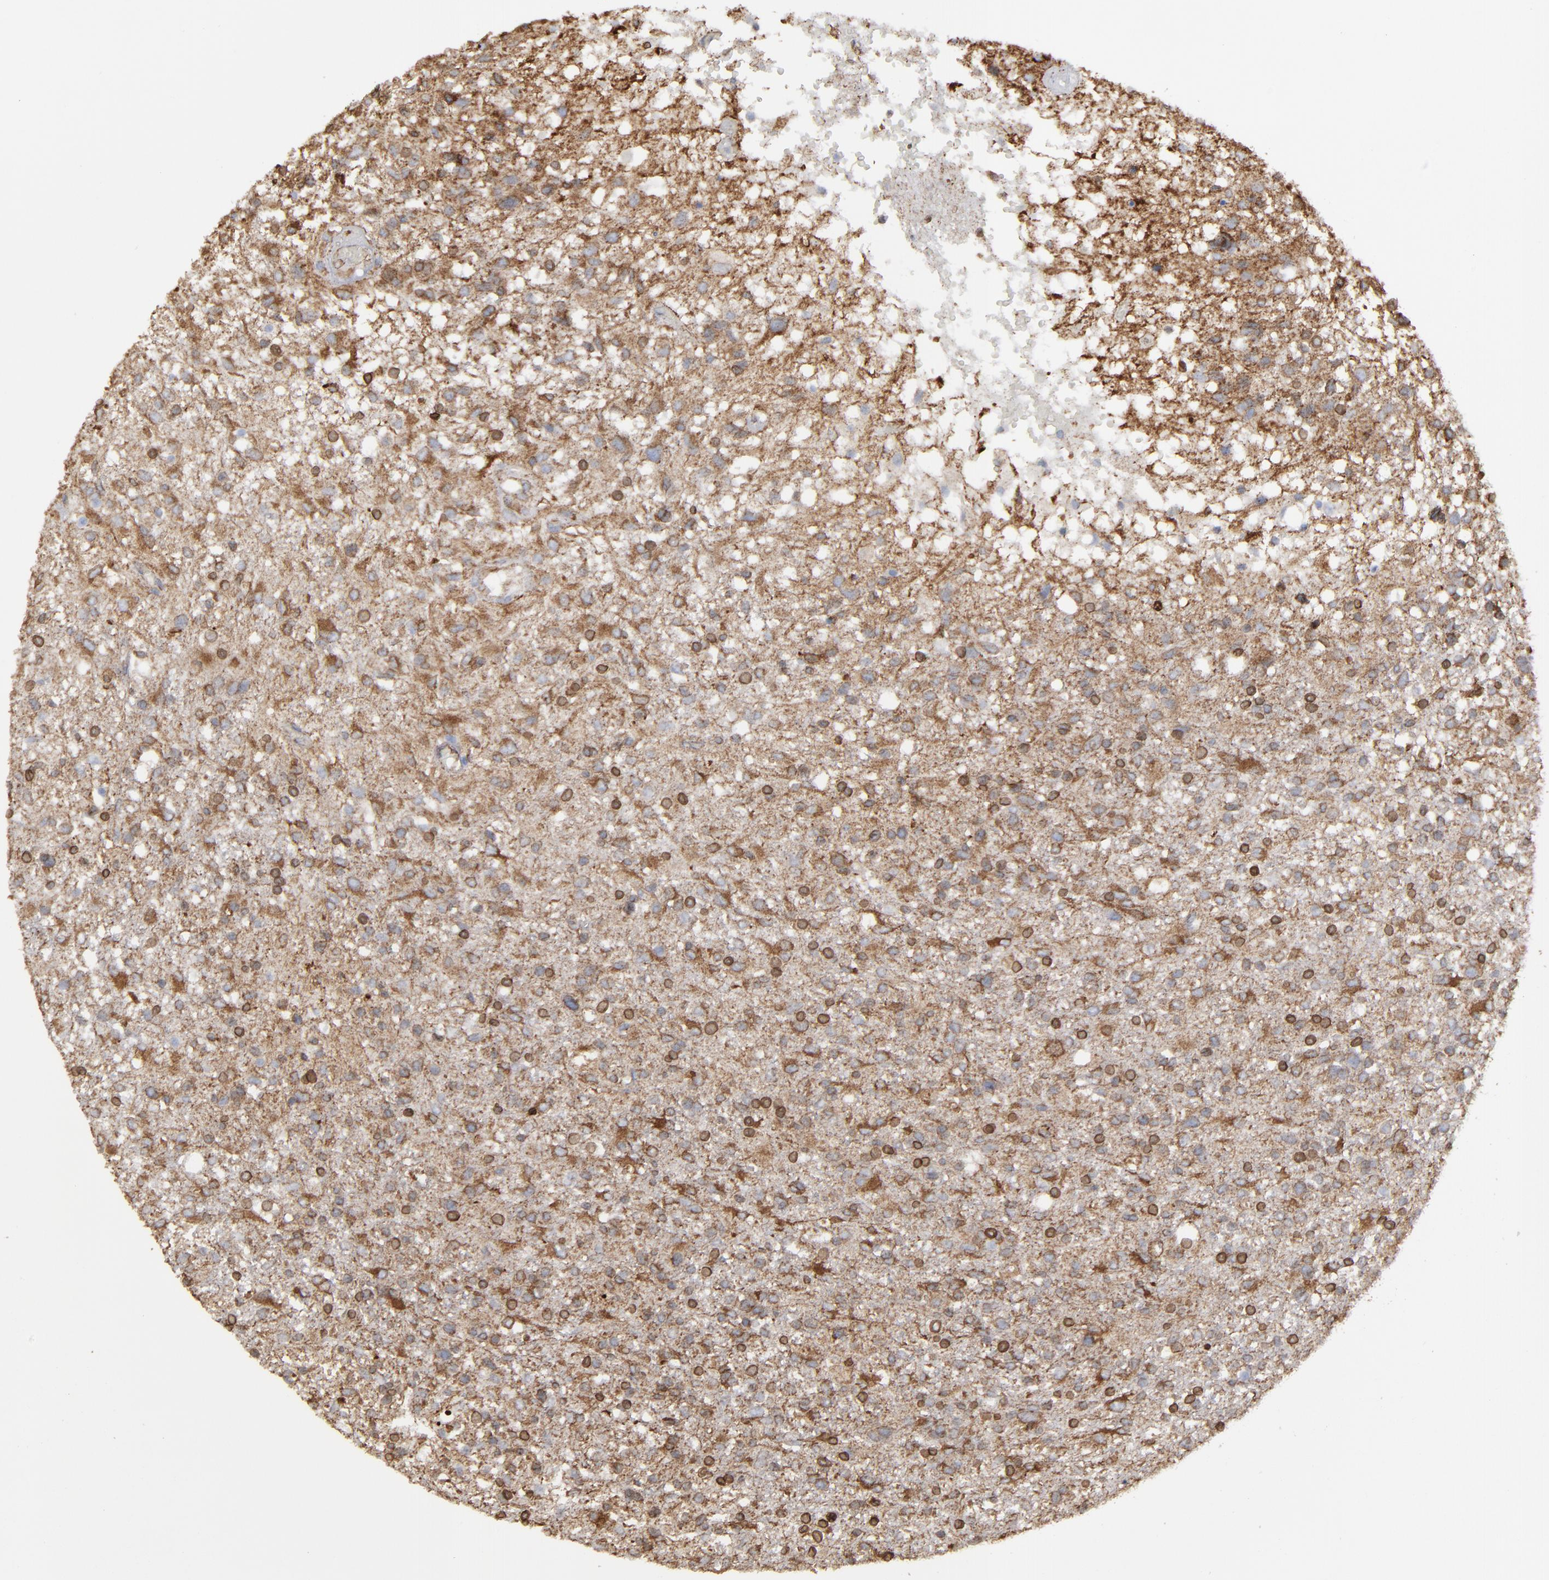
{"staining": {"intensity": "strong", "quantity": ">75%", "location": "cytoplasmic/membranous"}, "tissue": "glioma", "cell_type": "Tumor cells", "image_type": "cancer", "snomed": [{"axis": "morphology", "description": "Glioma, malignant, High grade"}, {"axis": "topography", "description": "Cerebral cortex"}], "caption": "This is an image of IHC staining of glioma, which shows strong positivity in the cytoplasmic/membranous of tumor cells.", "gene": "ERLIN2", "patient": {"sex": "male", "age": 76}}